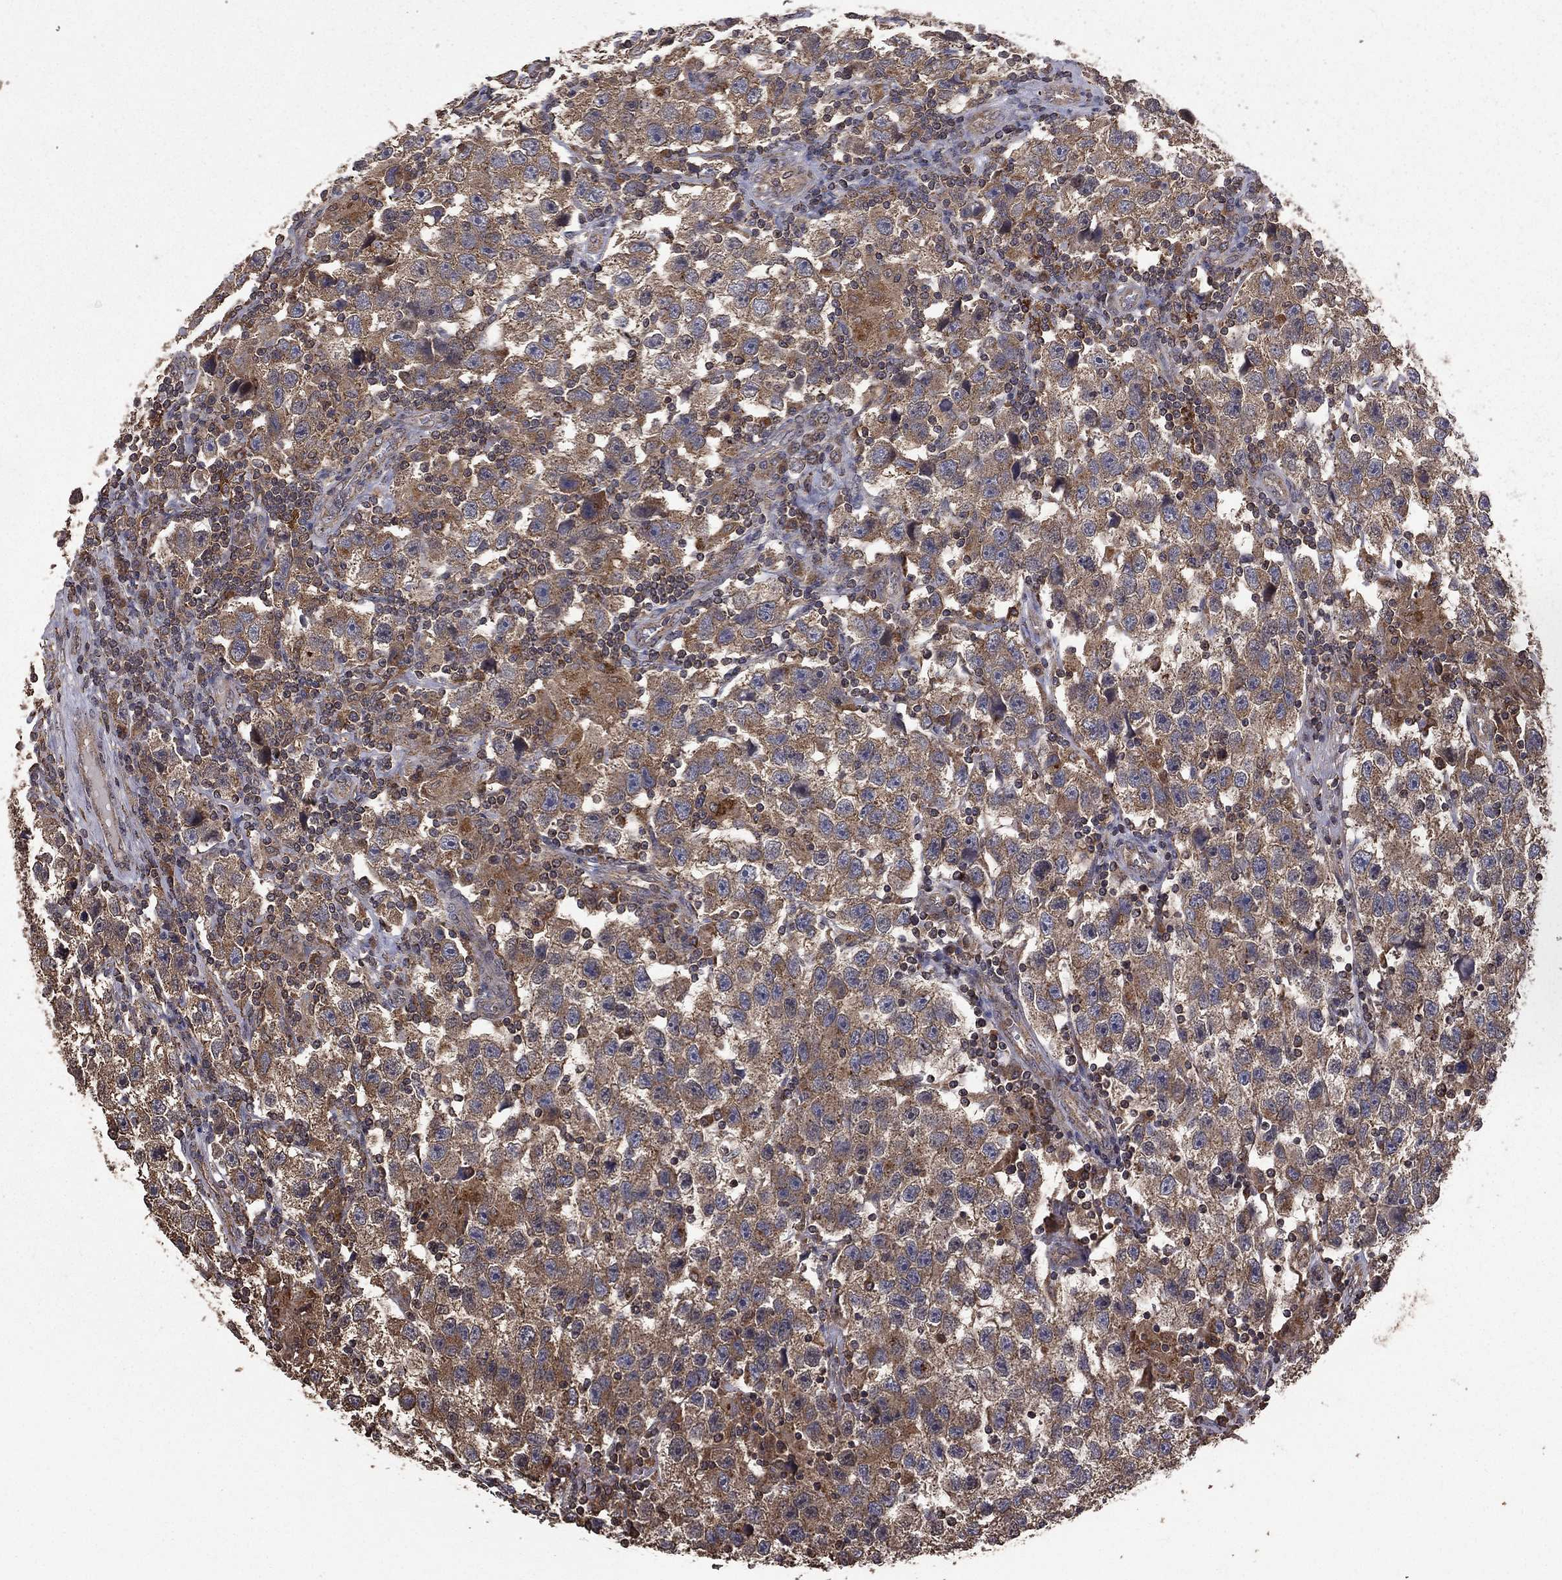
{"staining": {"intensity": "weak", "quantity": "25%-75%", "location": "cytoplasmic/membranous"}, "tissue": "testis cancer", "cell_type": "Tumor cells", "image_type": "cancer", "snomed": [{"axis": "morphology", "description": "Seminoma, NOS"}, {"axis": "topography", "description": "Testis"}], "caption": "Protein expression by IHC exhibits weak cytoplasmic/membranous expression in about 25%-75% of tumor cells in testis cancer (seminoma). (Stains: DAB (3,3'-diaminobenzidine) in brown, nuclei in blue, Microscopy: brightfield microscopy at high magnification).", "gene": "BIRC6", "patient": {"sex": "male", "age": 26}}